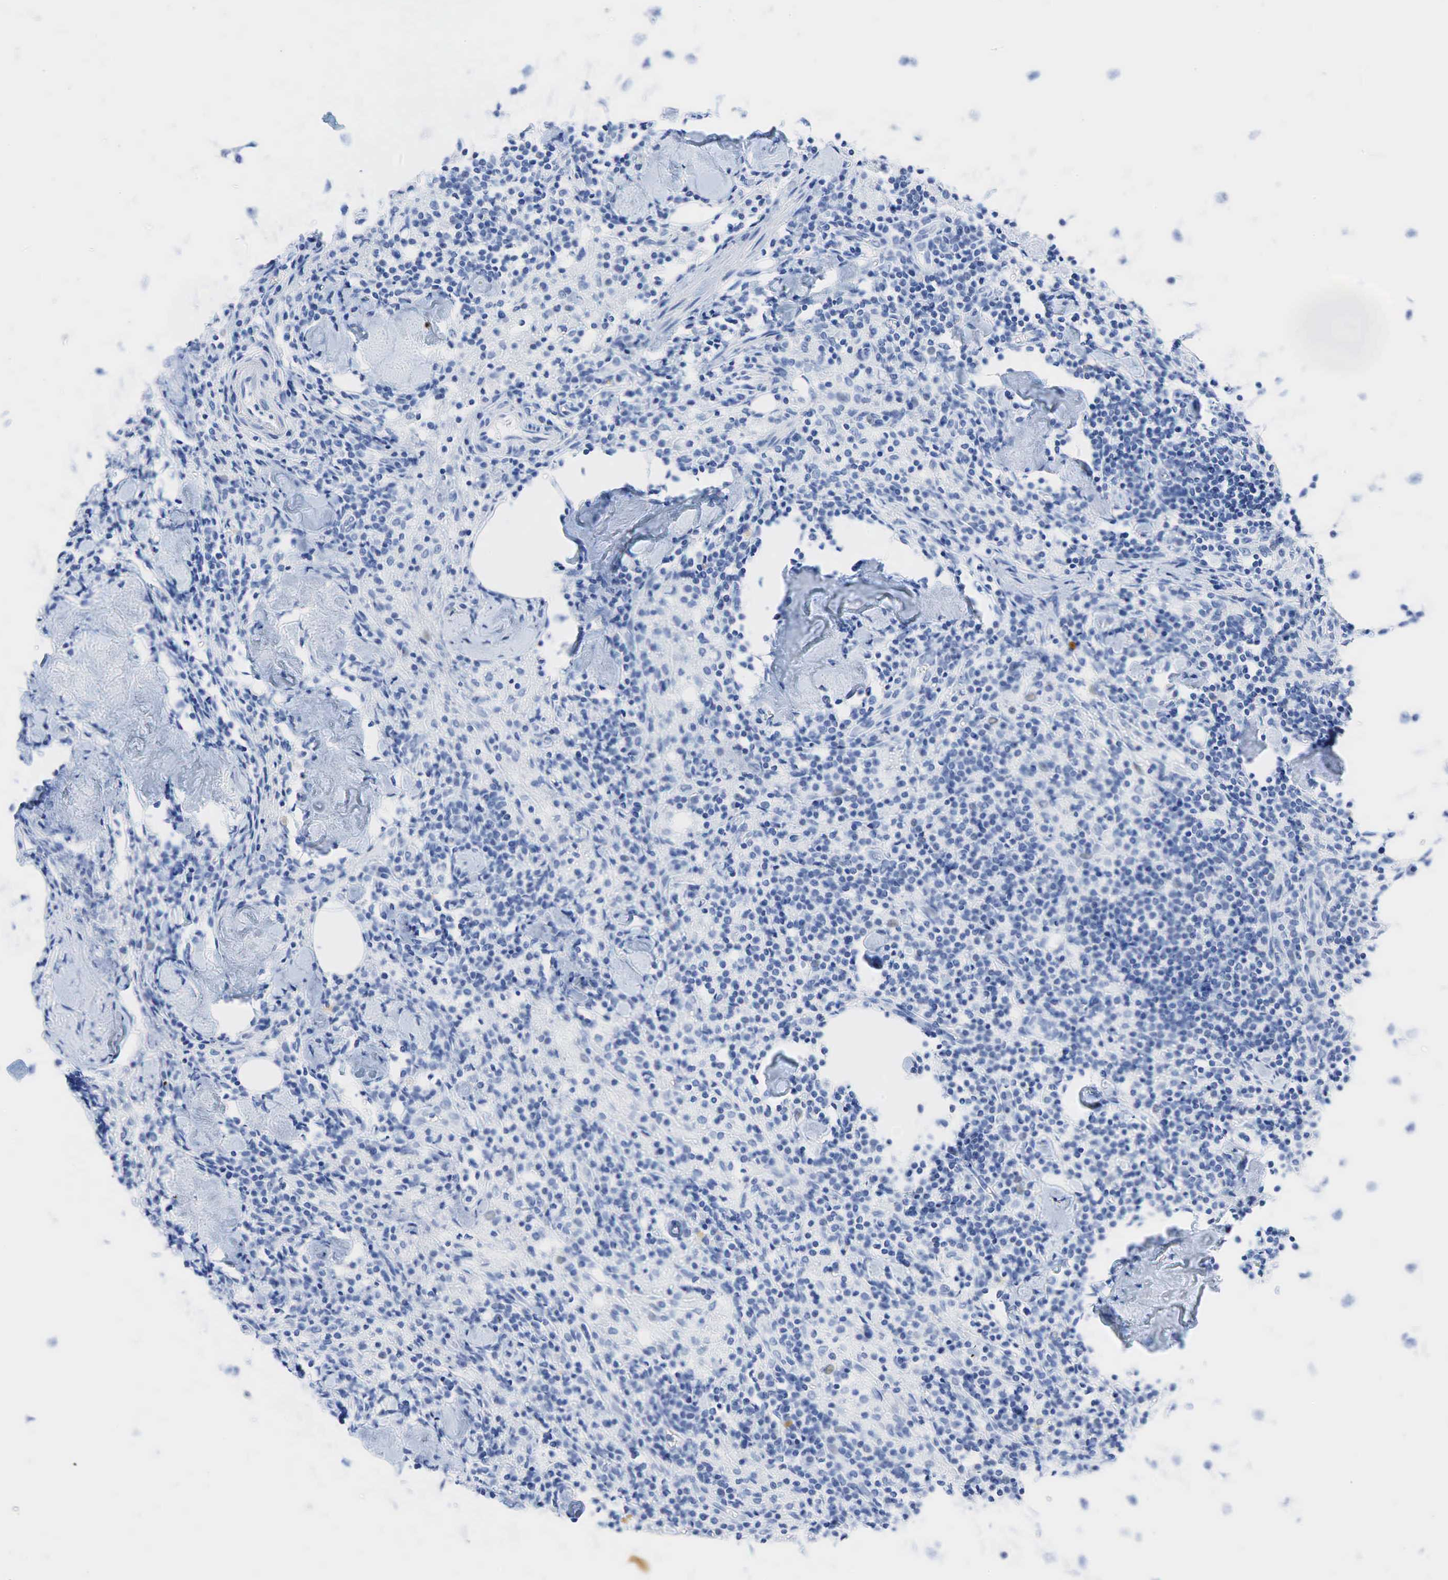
{"staining": {"intensity": "negative", "quantity": "none", "location": "none"}, "tissue": "lymph node", "cell_type": "Germinal center cells", "image_type": "normal", "snomed": [{"axis": "morphology", "description": "Normal tissue, NOS"}, {"axis": "topography", "description": "Lymph node"}], "caption": "Protein analysis of unremarkable lymph node exhibits no significant staining in germinal center cells.", "gene": "INHA", "patient": {"sex": "male", "age": 67}}